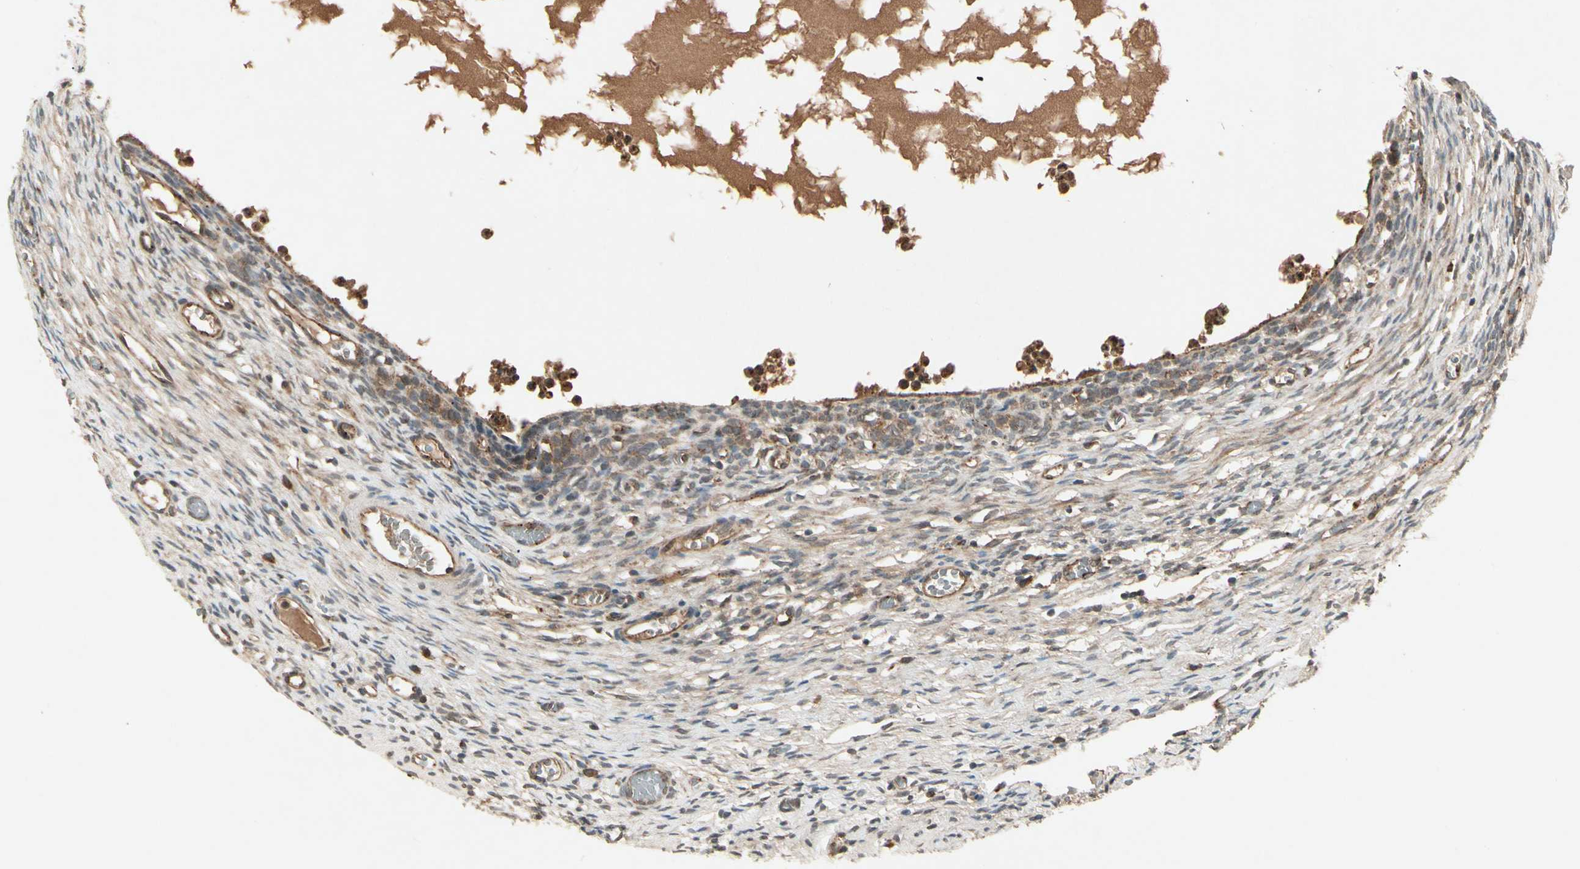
{"staining": {"intensity": "moderate", "quantity": "25%-75%", "location": "cytoplasmic/membranous"}, "tissue": "ovary", "cell_type": "Ovarian stroma cells", "image_type": "normal", "snomed": [{"axis": "morphology", "description": "Normal tissue, NOS"}, {"axis": "topography", "description": "Ovary"}], "caption": "Unremarkable ovary displays moderate cytoplasmic/membranous staining in about 25%-75% of ovarian stroma cells, visualized by immunohistochemistry.", "gene": "FLOT1", "patient": {"sex": "female", "age": 35}}